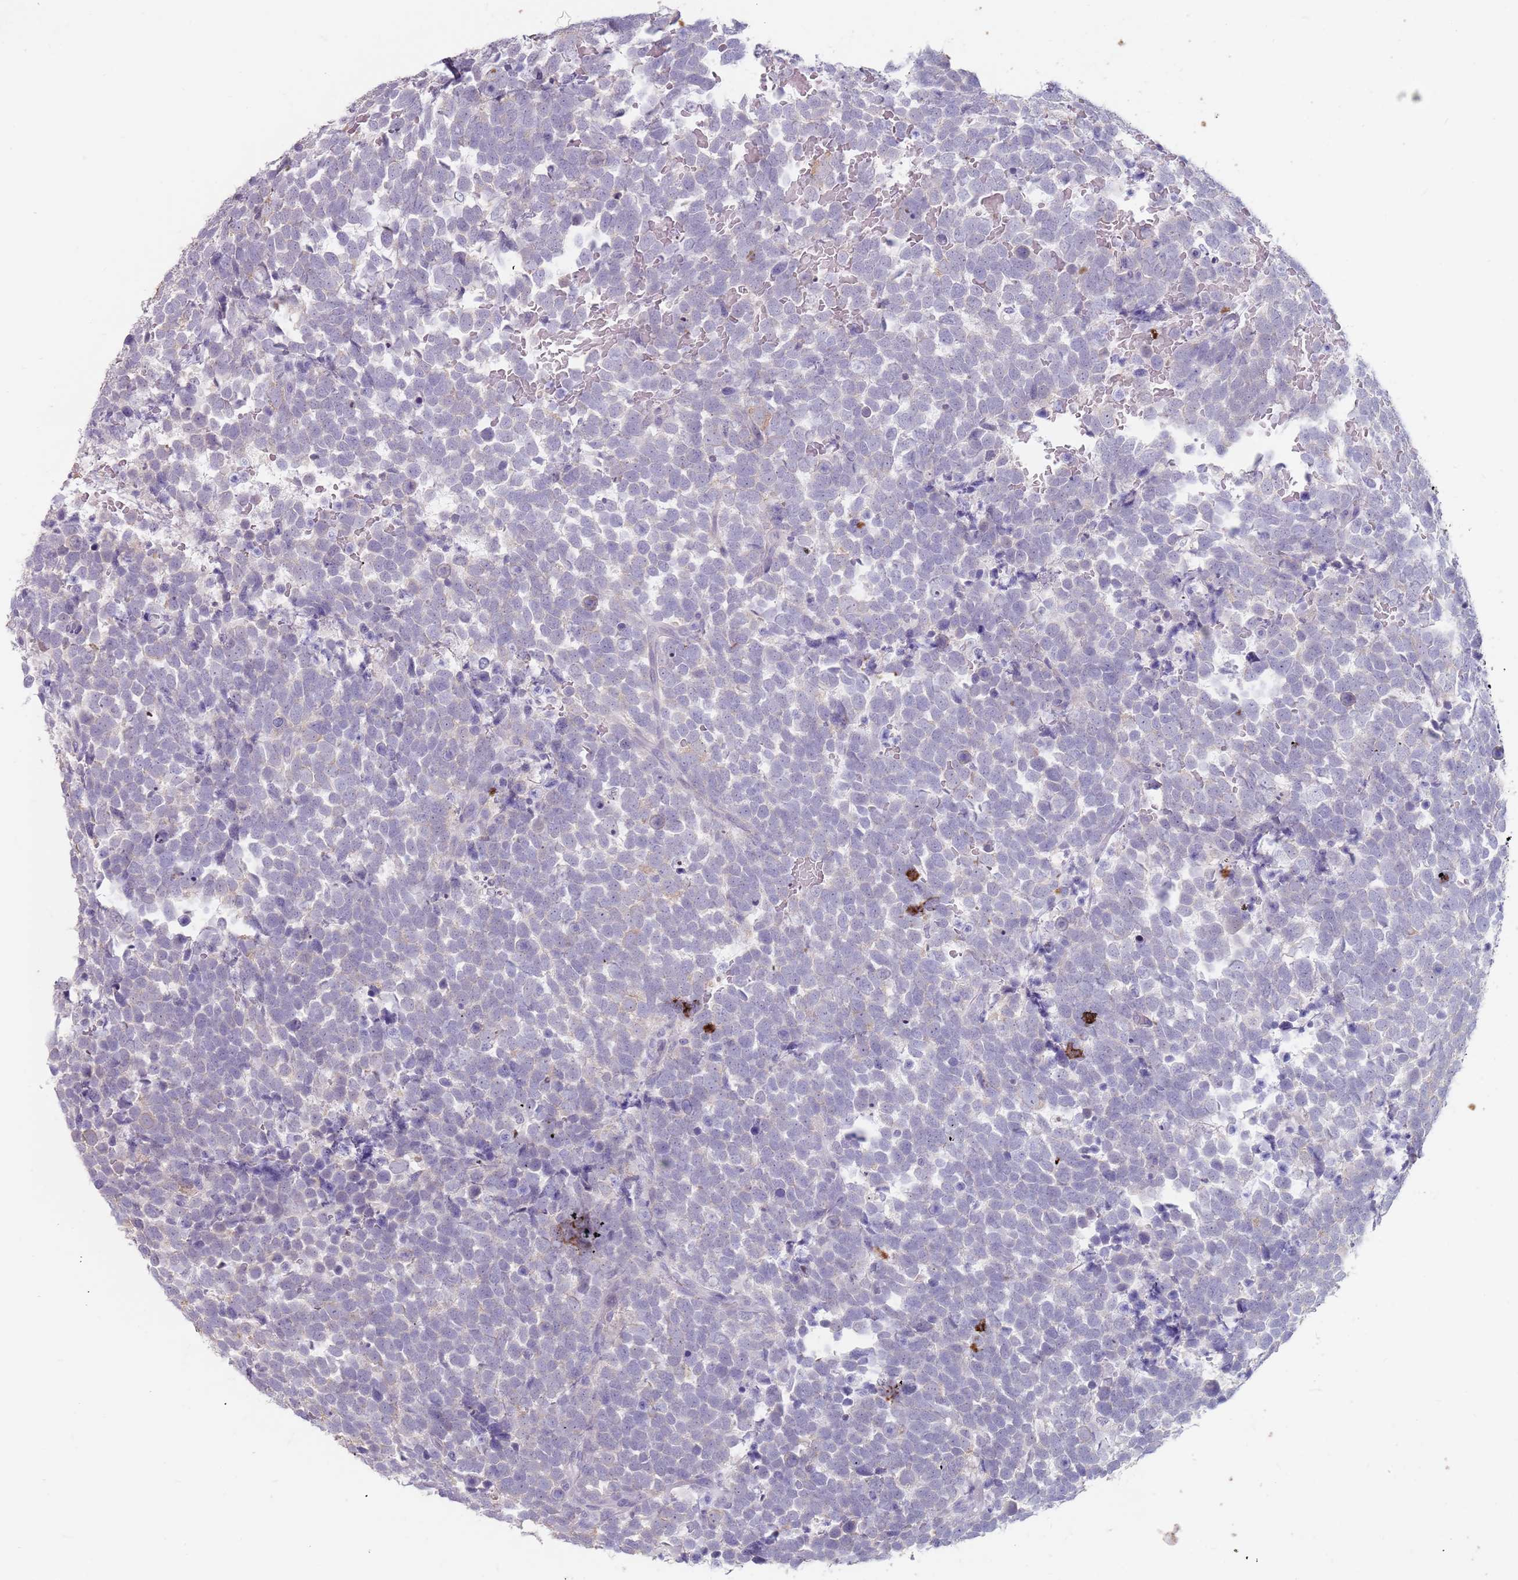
{"staining": {"intensity": "negative", "quantity": "none", "location": "none"}, "tissue": "urothelial cancer", "cell_type": "Tumor cells", "image_type": "cancer", "snomed": [{"axis": "morphology", "description": "Urothelial carcinoma, High grade"}, {"axis": "topography", "description": "Urinary bladder"}], "caption": "This is an immunohistochemistry (IHC) histopathology image of human urothelial carcinoma (high-grade). There is no staining in tumor cells.", "gene": "STYK1", "patient": {"sex": "female", "age": 82}}